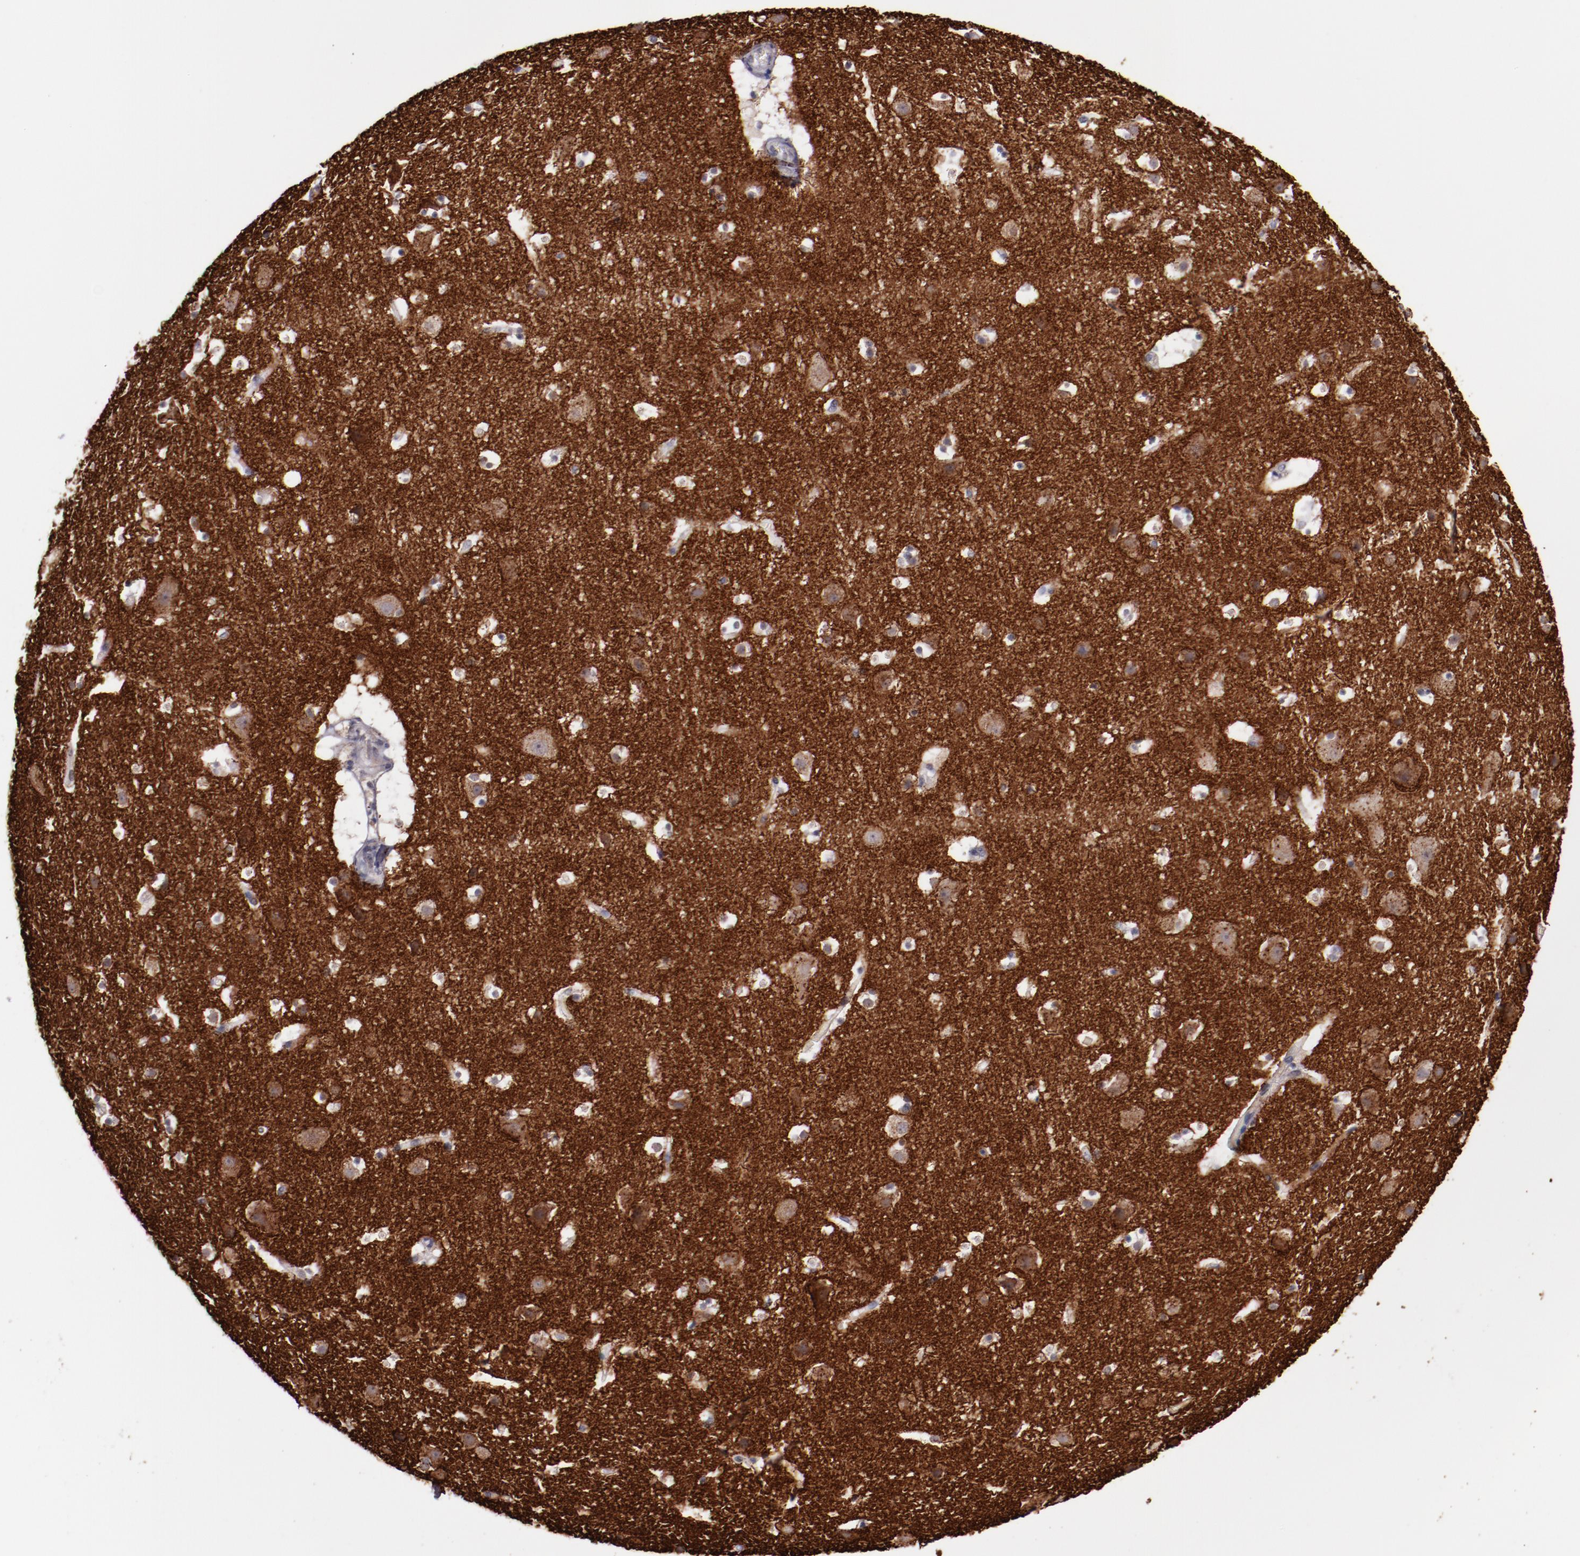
{"staining": {"intensity": "negative", "quantity": "none", "location": "none"}, "tissue": "cerebral cortex", "cell_type": "Endothelial cells", "image_type": "normal", "snomed": [{"axis": "morphology", "description": "Normal tissue, NOS"}, {"axis": "topography", "description": "Cerebral cortex"}], "caption": "High power microscopy photomicrograph of an immunohistochemistry image of normal cerebral cortex, revealing no significant staining in endothelial cells.", "gene": "SYP", "patient": {"sex": "male", "age": 45}}